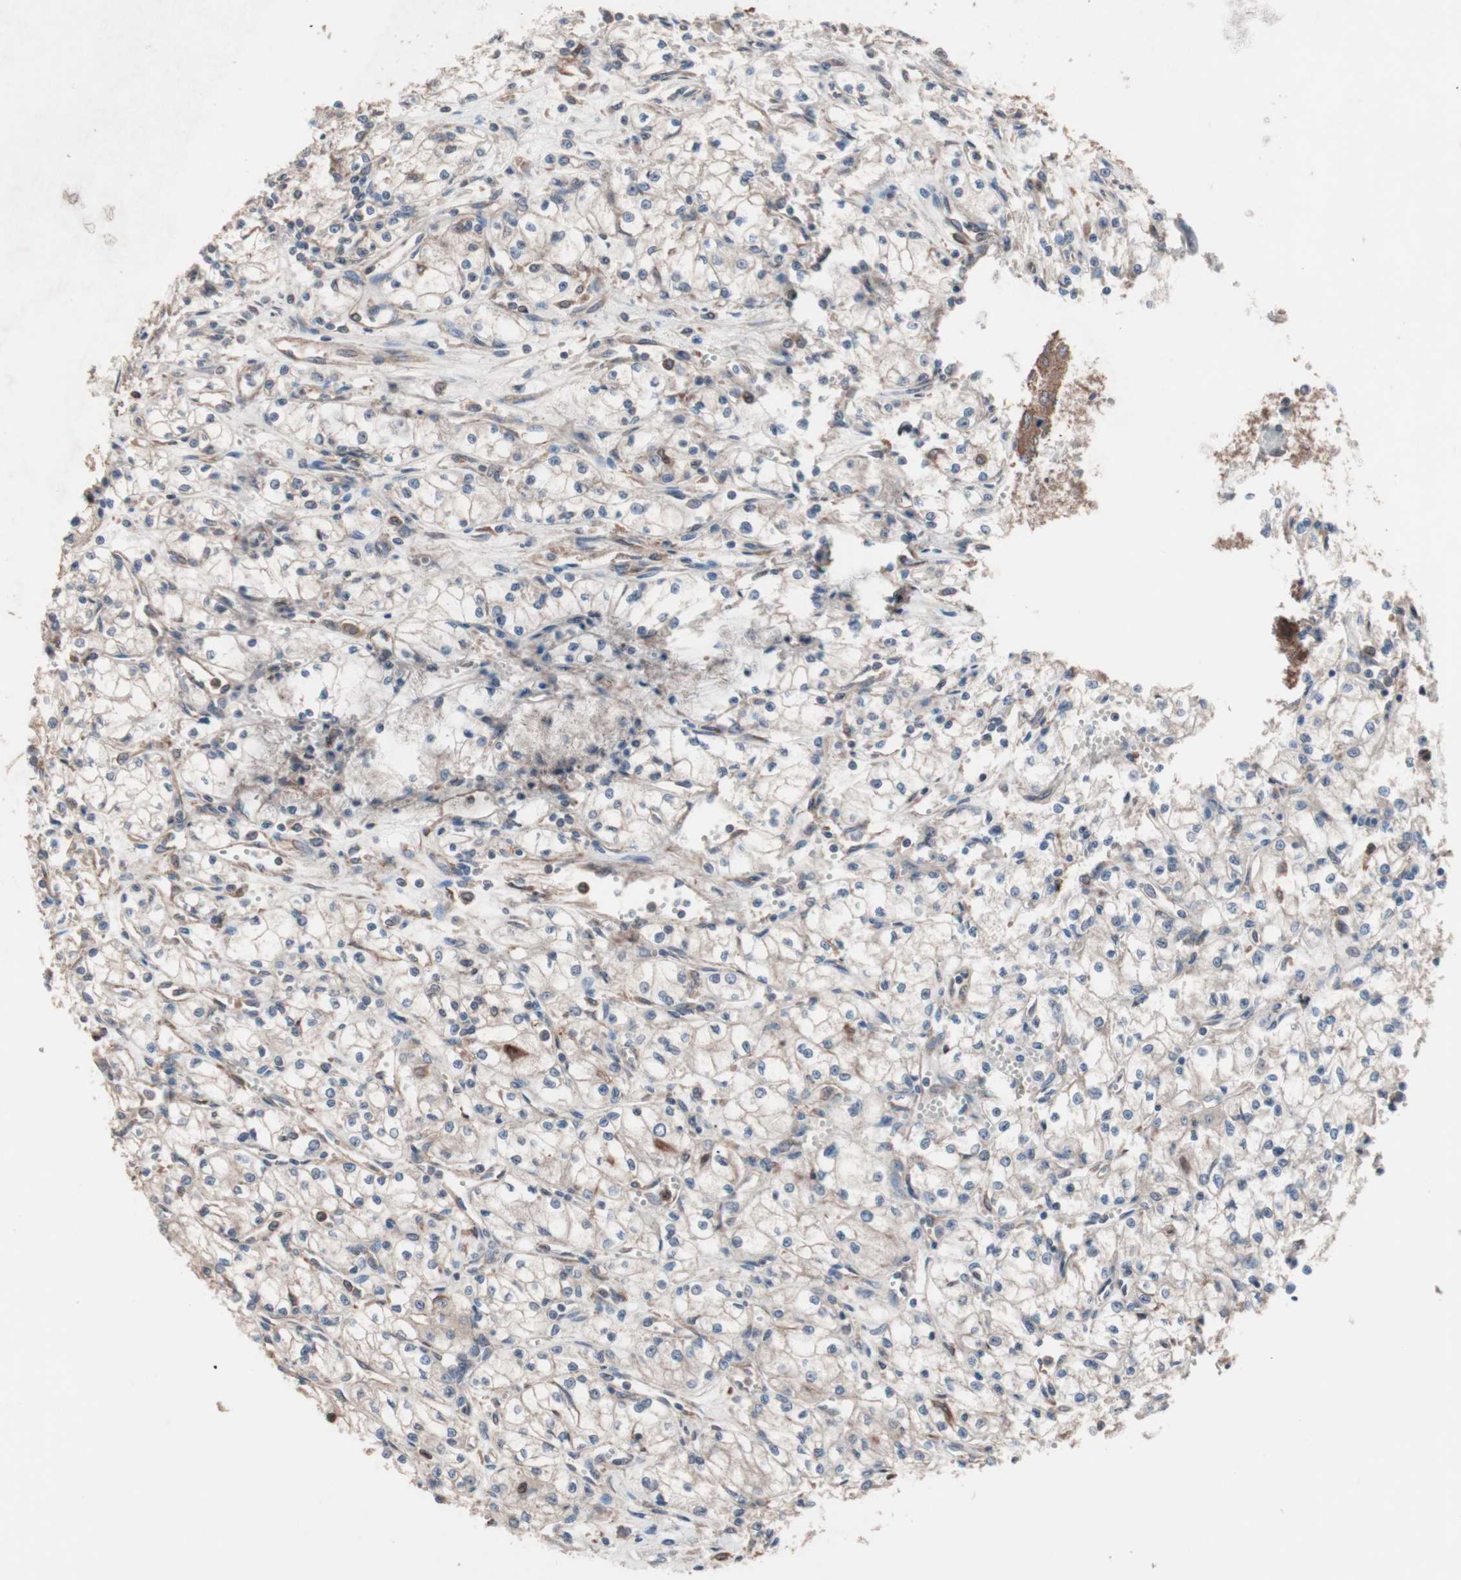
{"staining": {"intensity": "weak", "quantity": "<25%", "location": "cytoplasmic/membranous"}, "tissue": "renal cancer", "cell_type": "Tumor cells", "image_type": "cancer", "snomed": [{"axis": "morphology", "description": "Normal tissue, NOS"}, {"axis": "morphology", "description": "Adenocarcinoma, NOS"}, {"axis": "topography", "description": "Kidney"}], "caption": "Renal cancer was stained to show a protein in brown. There is no significant expression in tumor cells.", "gene": "ATG7", "patient": {"sex": "male", "age": 59}}